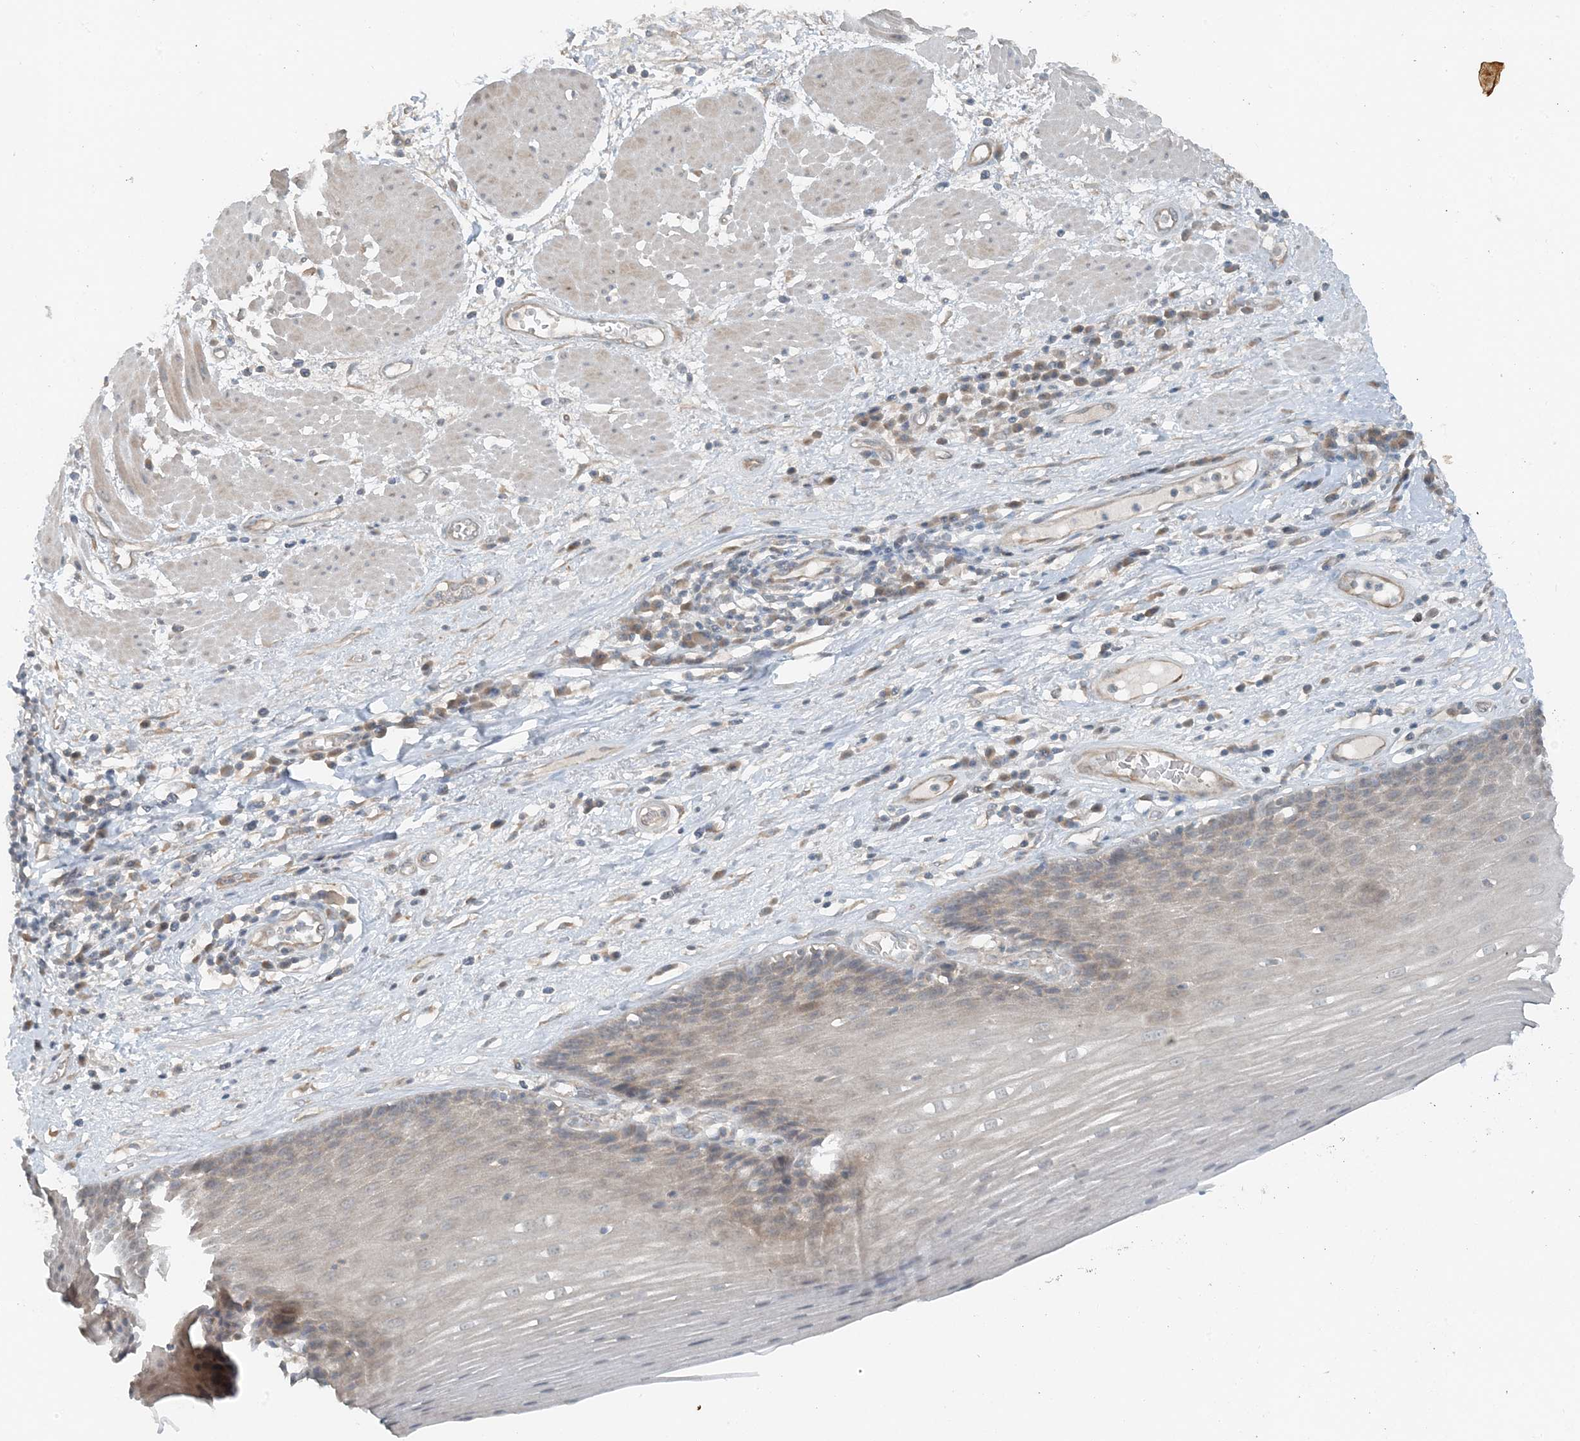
{"staining": {"intensity": "weak", "quantity": "<25%", "location": "cytoplasmic/membranous"}, "tissue": "esophagus", "cell_type": "Squamous epithelial cells", "image_type": "normal", "snomed": [{"axis": "morphology", "description": "Normal tissue, NOS"}, {"axis": "topography", "description": "Esophagus"}], "caption": "IHC histopathology image of benign esophagus stained for a protein (brown), which reveals no positivity in squamous epithelial cells. (DAB immunohistochemistry (IHC) with hematoxylin counter stain).", "gene": "MITD1", "patient": {"sex": "male", "age": 62}}